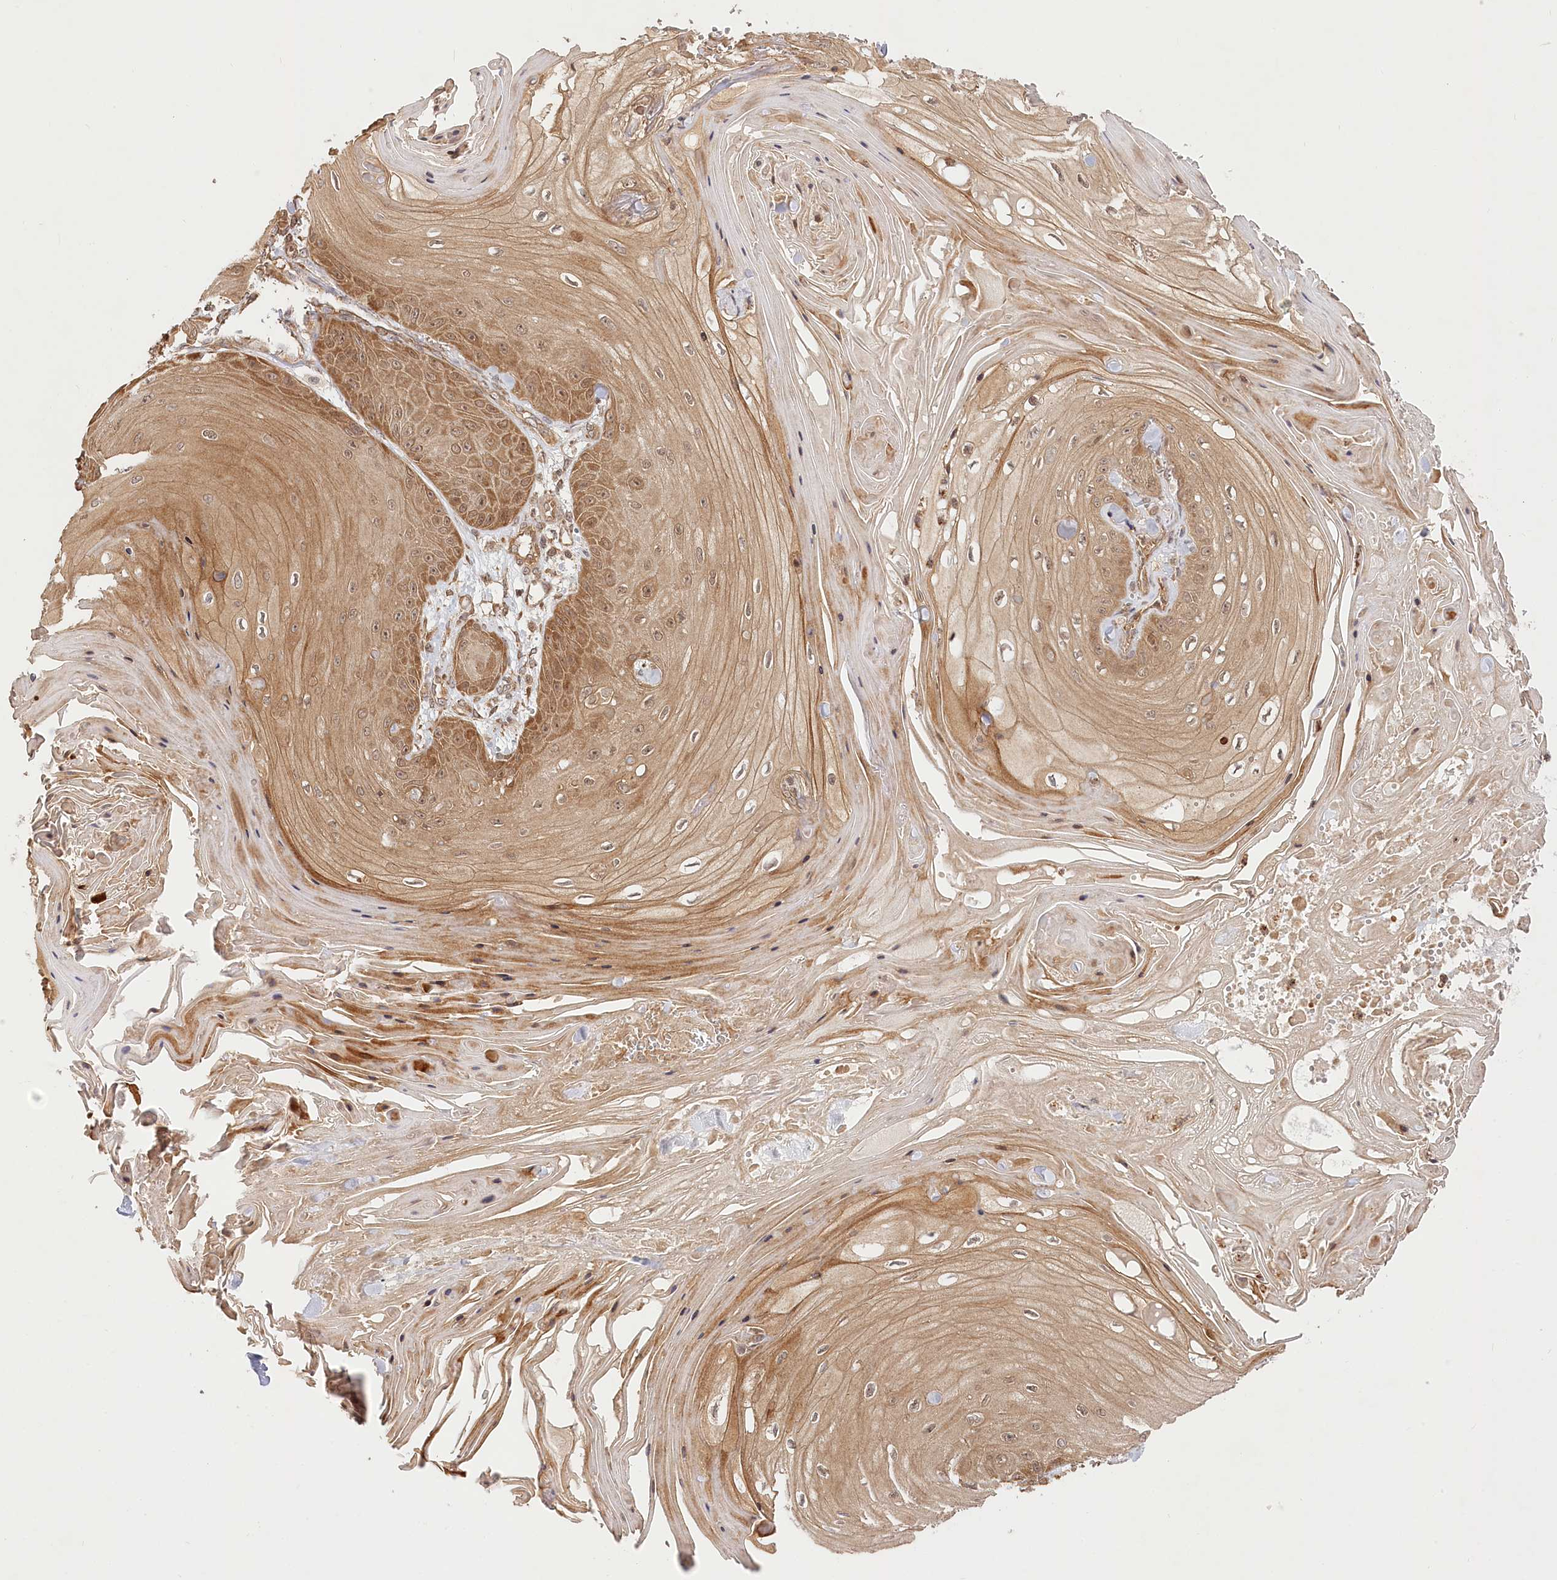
{"staining": {"intensity": "moderate", "quantity": ">75%", "location": "cytoplasmic/membranous"}, "tissue": "skin cancer", "cell_type": "Tumor cells", "image_type": "cancer", "snomed": [{"axis": "morphology", "description": "Squamous cell carcinoma, NOS"}, {"axis": "topography", "description": "Skin"}], "caption": "Immunohistochemical staining of skin squamous cell carcinoma shows medium levels of moderate cytoplasmic/membranous expression in approximately >75% of tumor cells. (Stains: DAB (3,3'-diaminobenzidine) in brown, nuclei in blue, Microscopy: brightfield microscopy at high magnification).", "gene": "CEP70", "patient": {"sex": "male", "age": 74}}